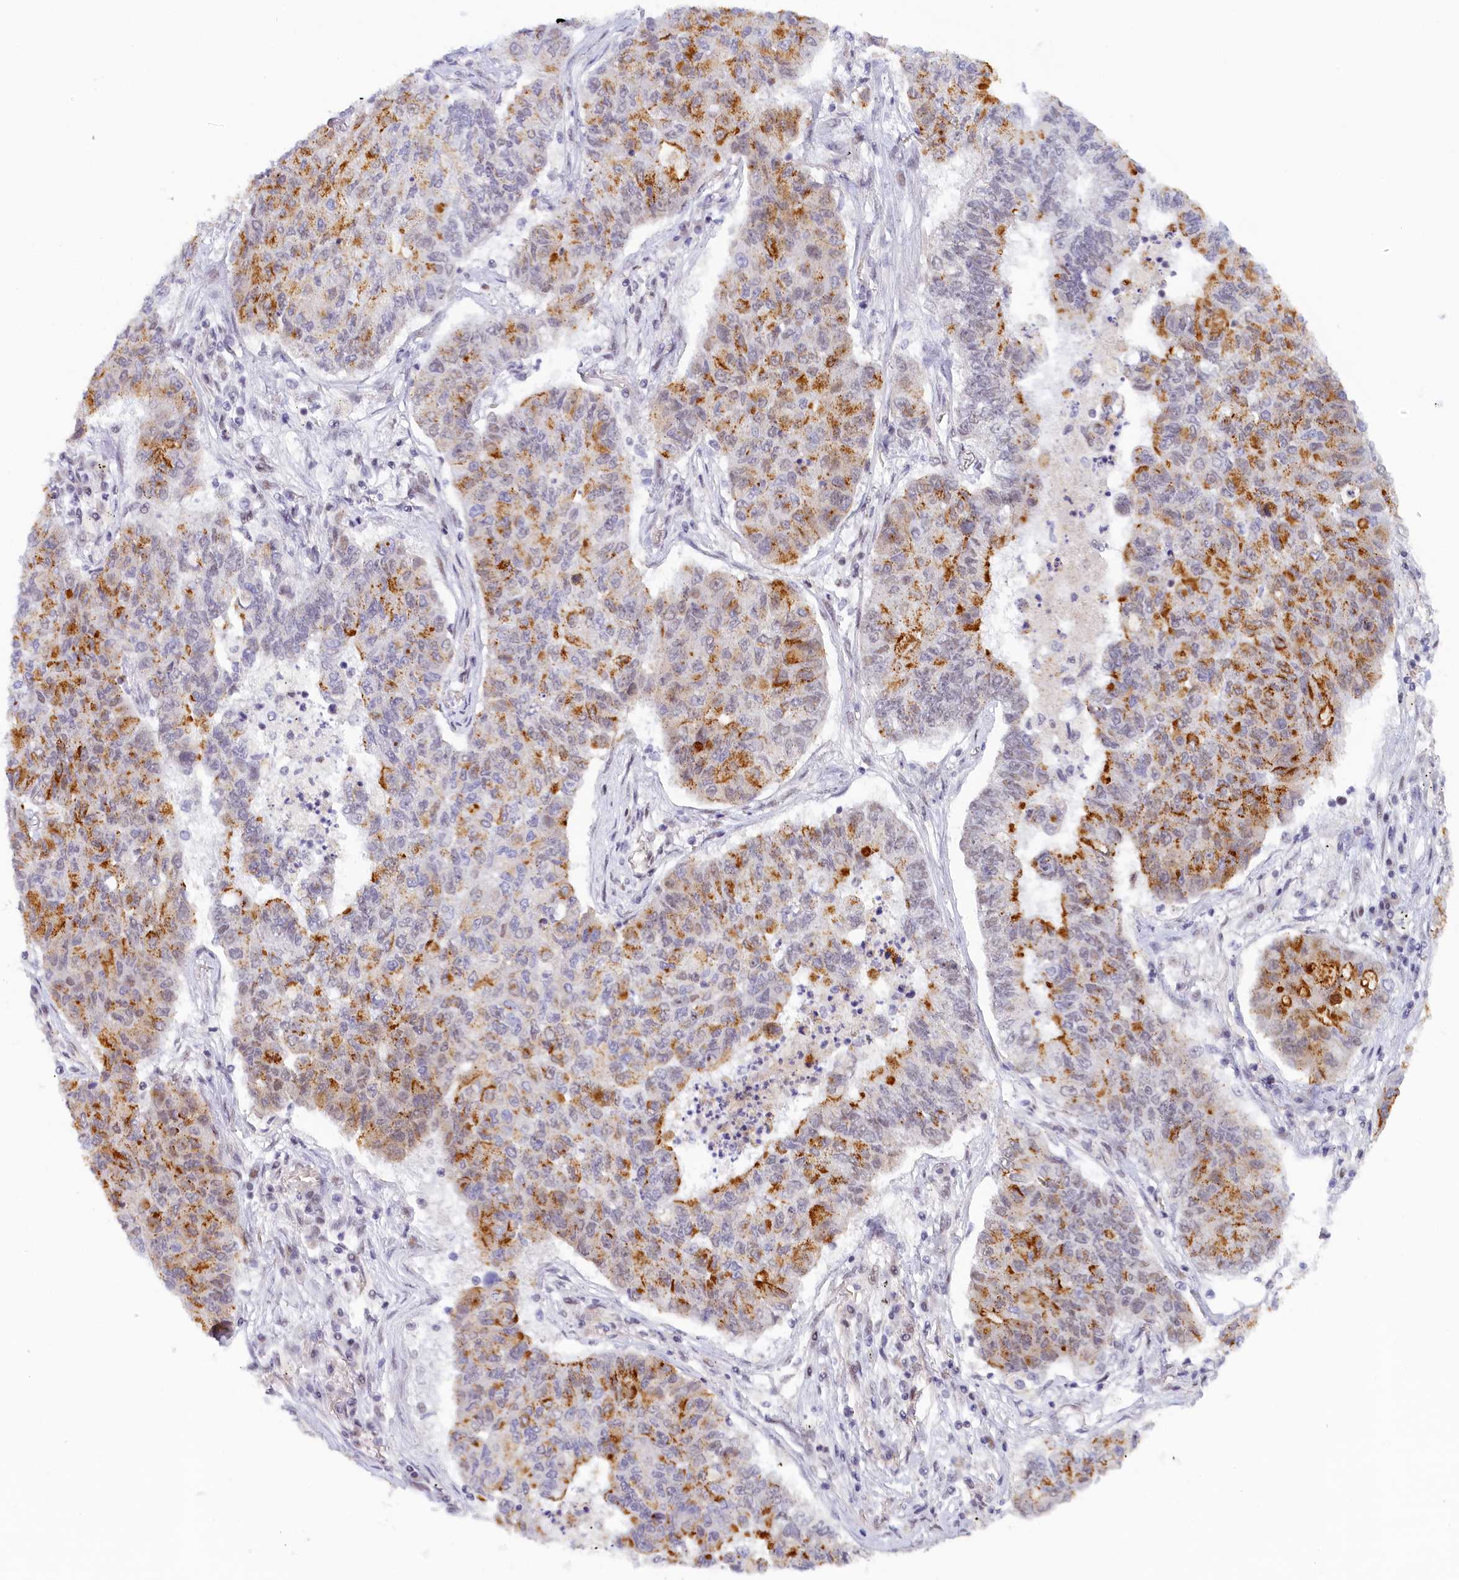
{"staining": {"intensity": "moderate", "quantity": "25%-75%", "location": "cytoplasmic/membranous"}, "tissue": "lung cancer", "cell_type": "Tumor cells", "image_type": "cancer", "snomed": [{"axis": "morphology", "description": "Squamous cell carcinoma, NOS"}, {"axis": "topography", "description": "Lung"}], "caption": "Moderate cytoplasmic/membranous staining is identified in about 25%-75% of tumor cells in squamous cell carcinoma (lung). Nuclei are stained in blue.", "gene": "SEC31B", "patient": {"sex": "male", "age": 74}}